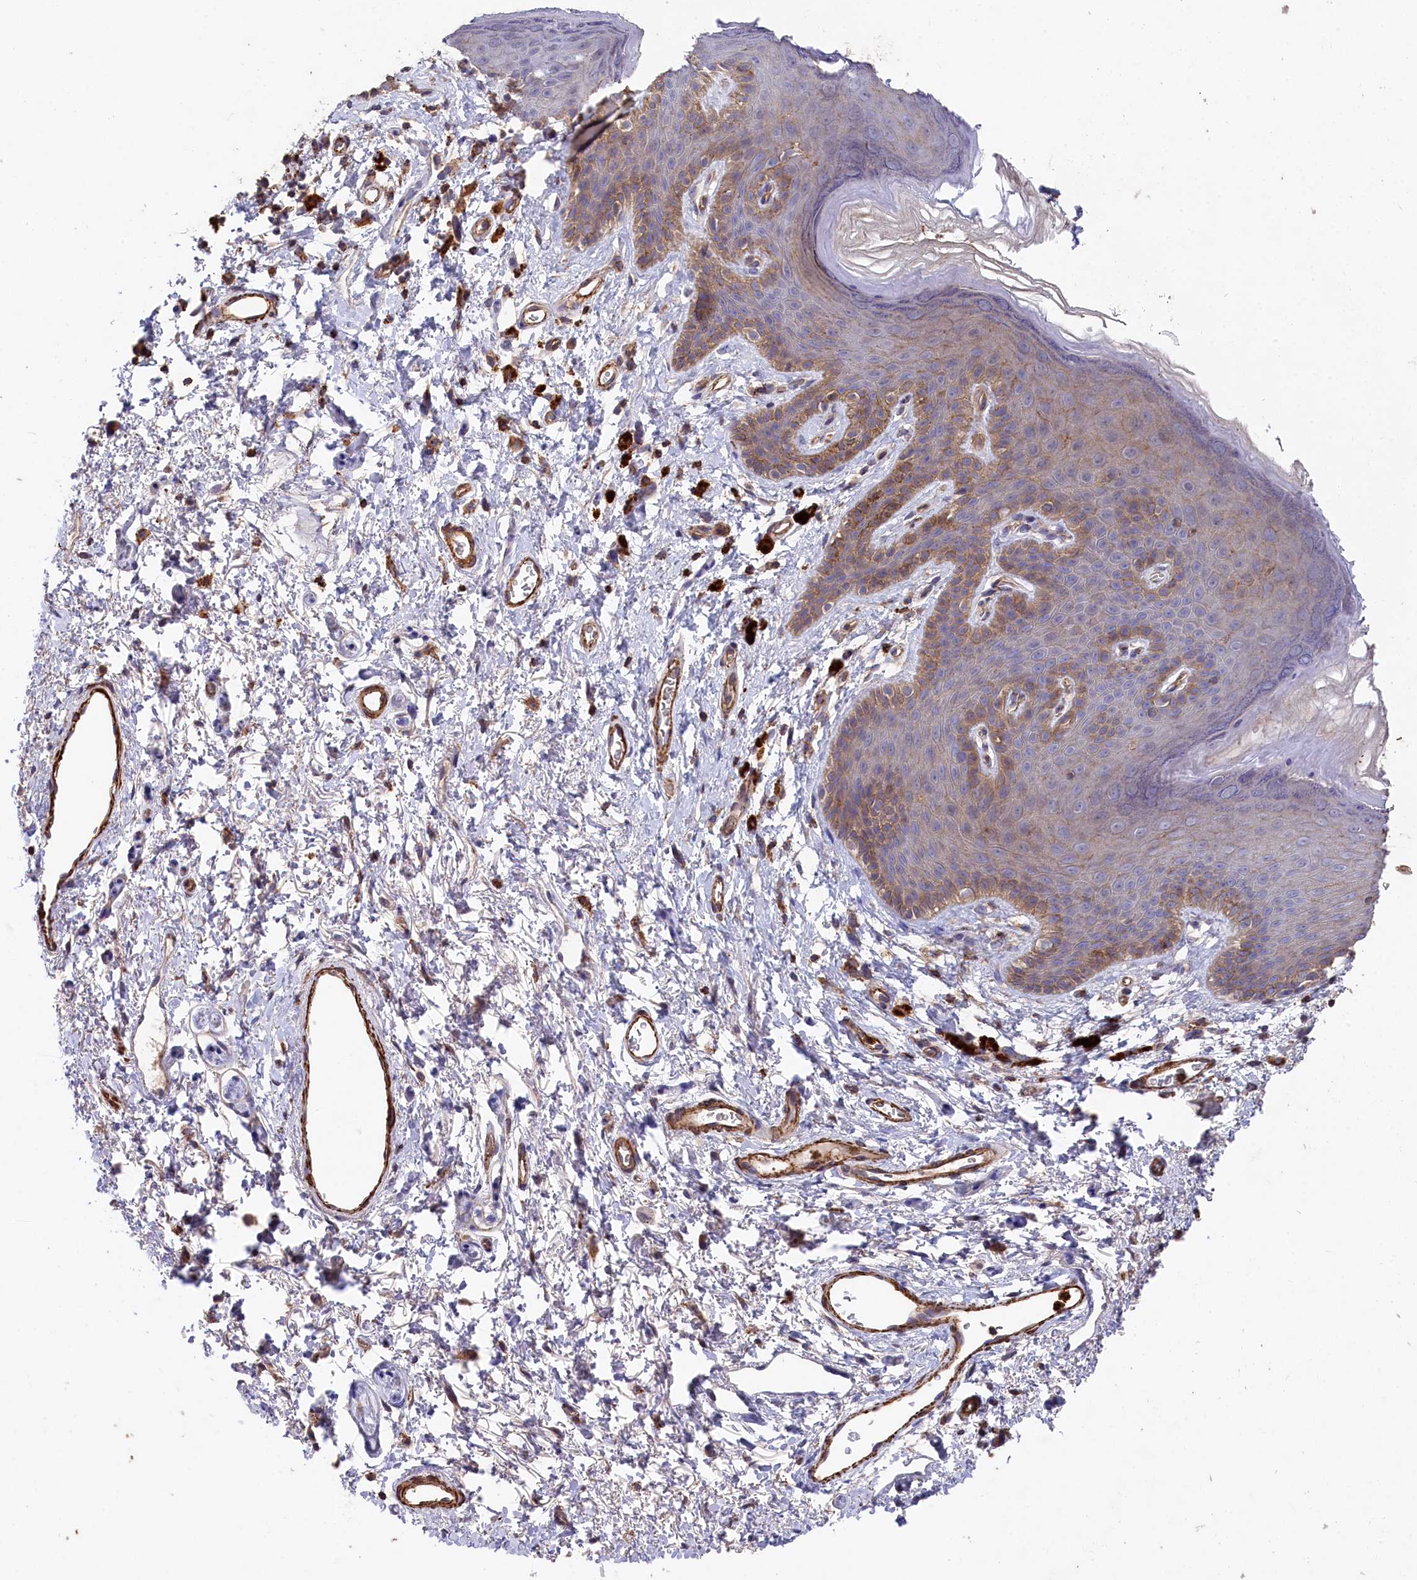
{"staining": {"intensity": "moderate", "quantity": "25%-75%", "location": "cytoplasmic/membranous"}, "tissue": "skin", "cell_type": "Epidermal cells", "image_type": "normal", "snomed": [{"axis": "morphology", "description": "Normal tissue, NOS"}, {"axis": "topography", "description": "Anal"}], "caption": "Unremarkable skin exhibits moderate cytoplasmic/membranous expression in about 25%-75% of epidermal cells, visualized by immunohistochemistry.", "gene": "RAPSN", "patient": {"sex": "female", "age": 46}}